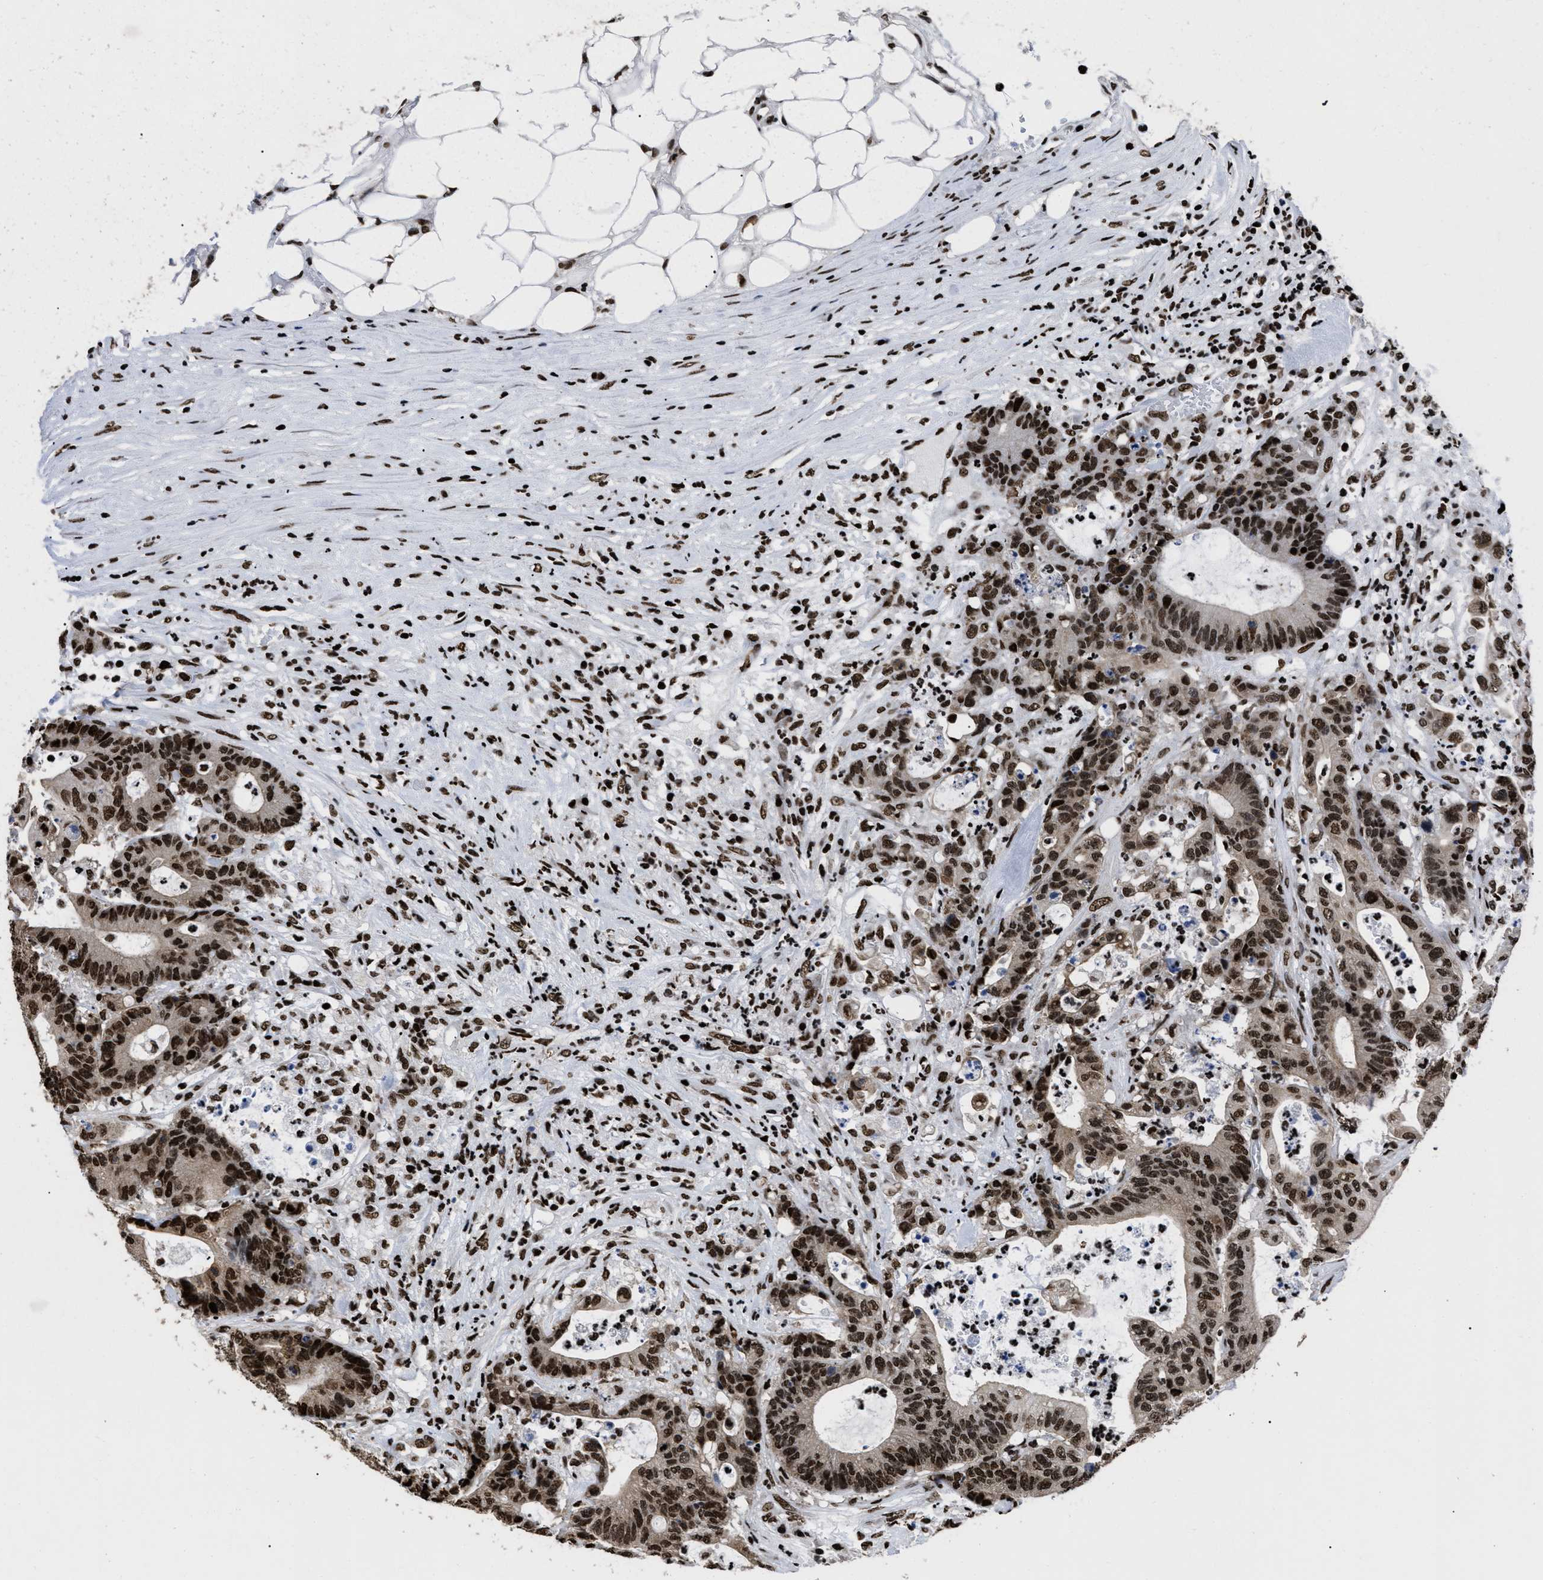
{"staining": {"intensity": "strong", "quantity": ">75%", "location": "nuclear"}, "tissue": "colorectal cancer", "cell_type": "Tumor cells", "image_type": "cancer", "snomed": [{"axis": "morphology", "description": "Adenocarcinoma, NOS"}, {"axis": "topography", "description": "Colon"}], "caption": "Tumor cells demonstrate strong nuclear positivity in about >75% of cells in colorectal cancer.", "gene": "CALHM3", "patient": {"sex": "female", "age": 84}}